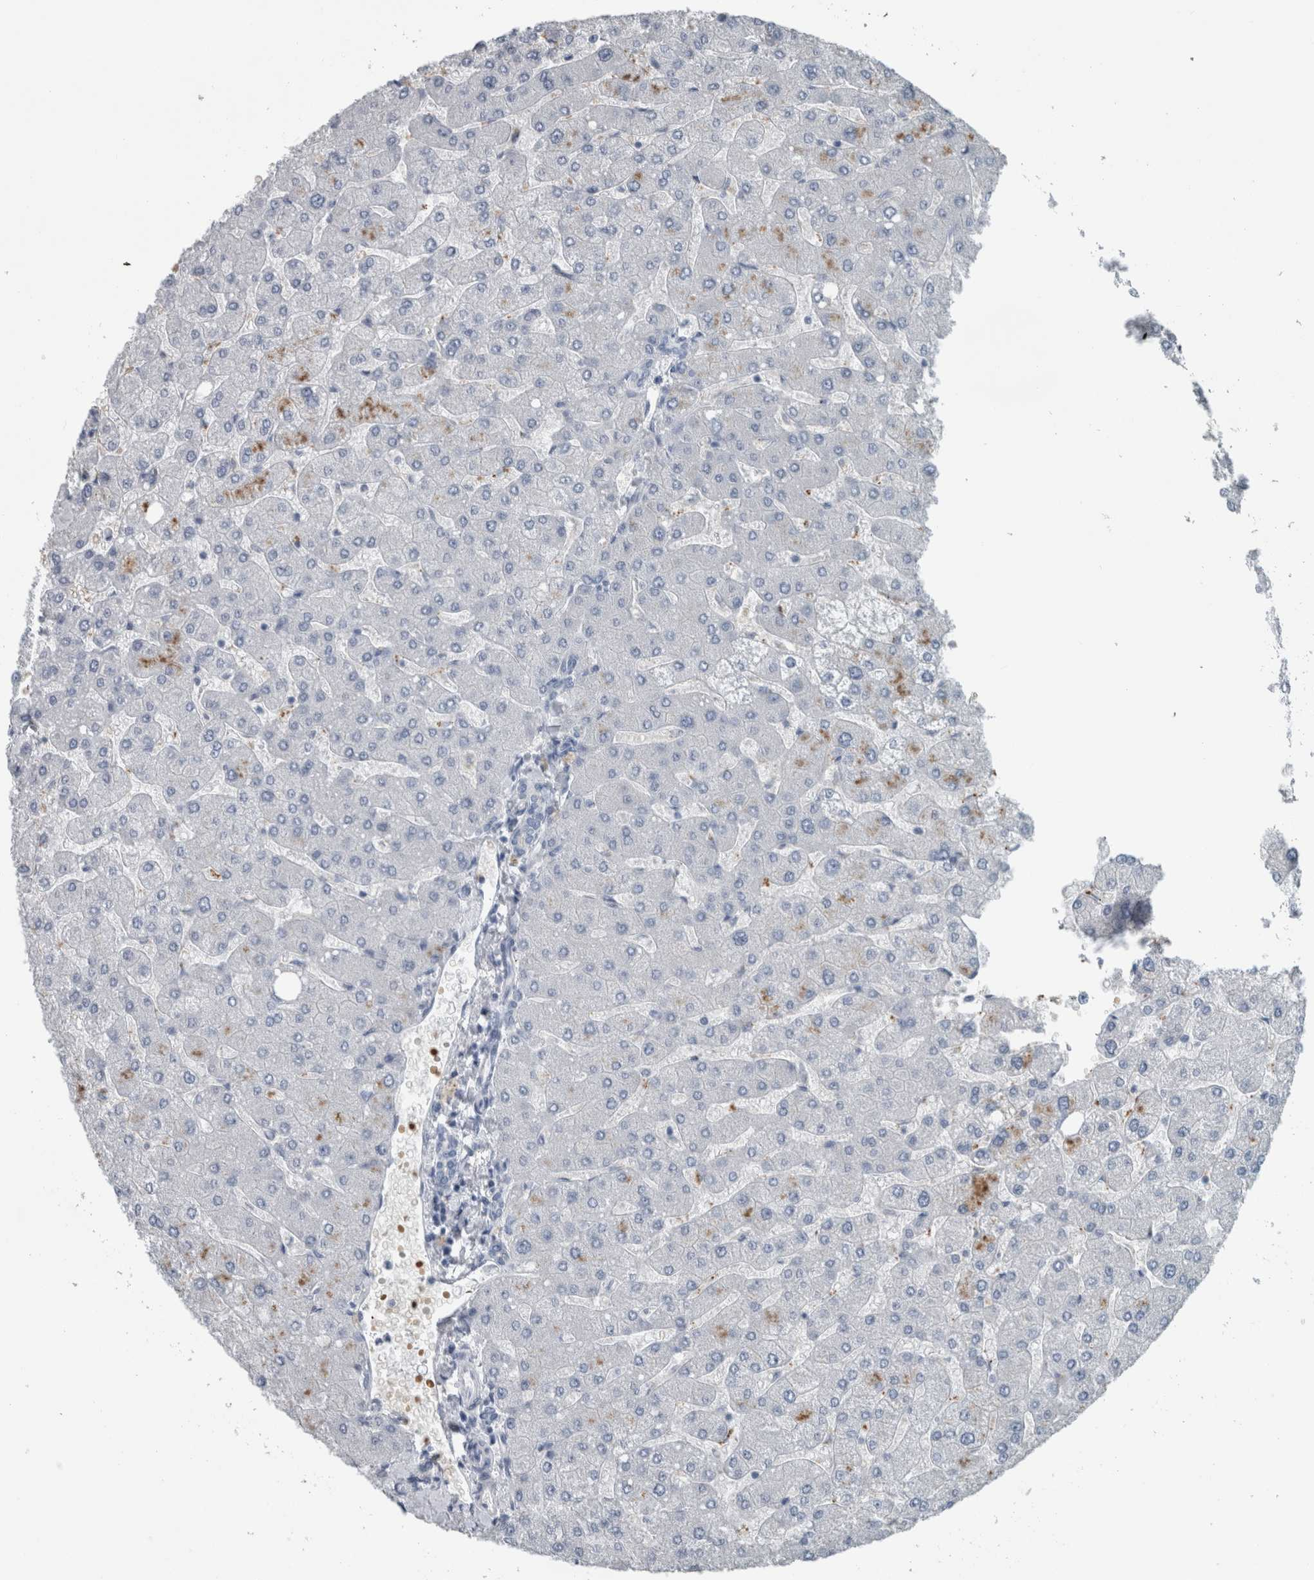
{"staining": {"intensity": "negative", "quantity": "none", "location": "none"}, "tissue": "liver", "cell_type": "Cholangiocytes", "image_type": "normal", "snomed": [{"axis": "morphology", "description": "Normal tissue, NOS"}, {"axis": "topography", "description": "Liver"}], "caption": "DAB (3,3'-diaminobenzidine) immunohistochemical staining of normal liver exhibits no significant staining in cholangiocytes.", "gene": "SH3GL2", "patient": {"sex": "male", "age": 55}}